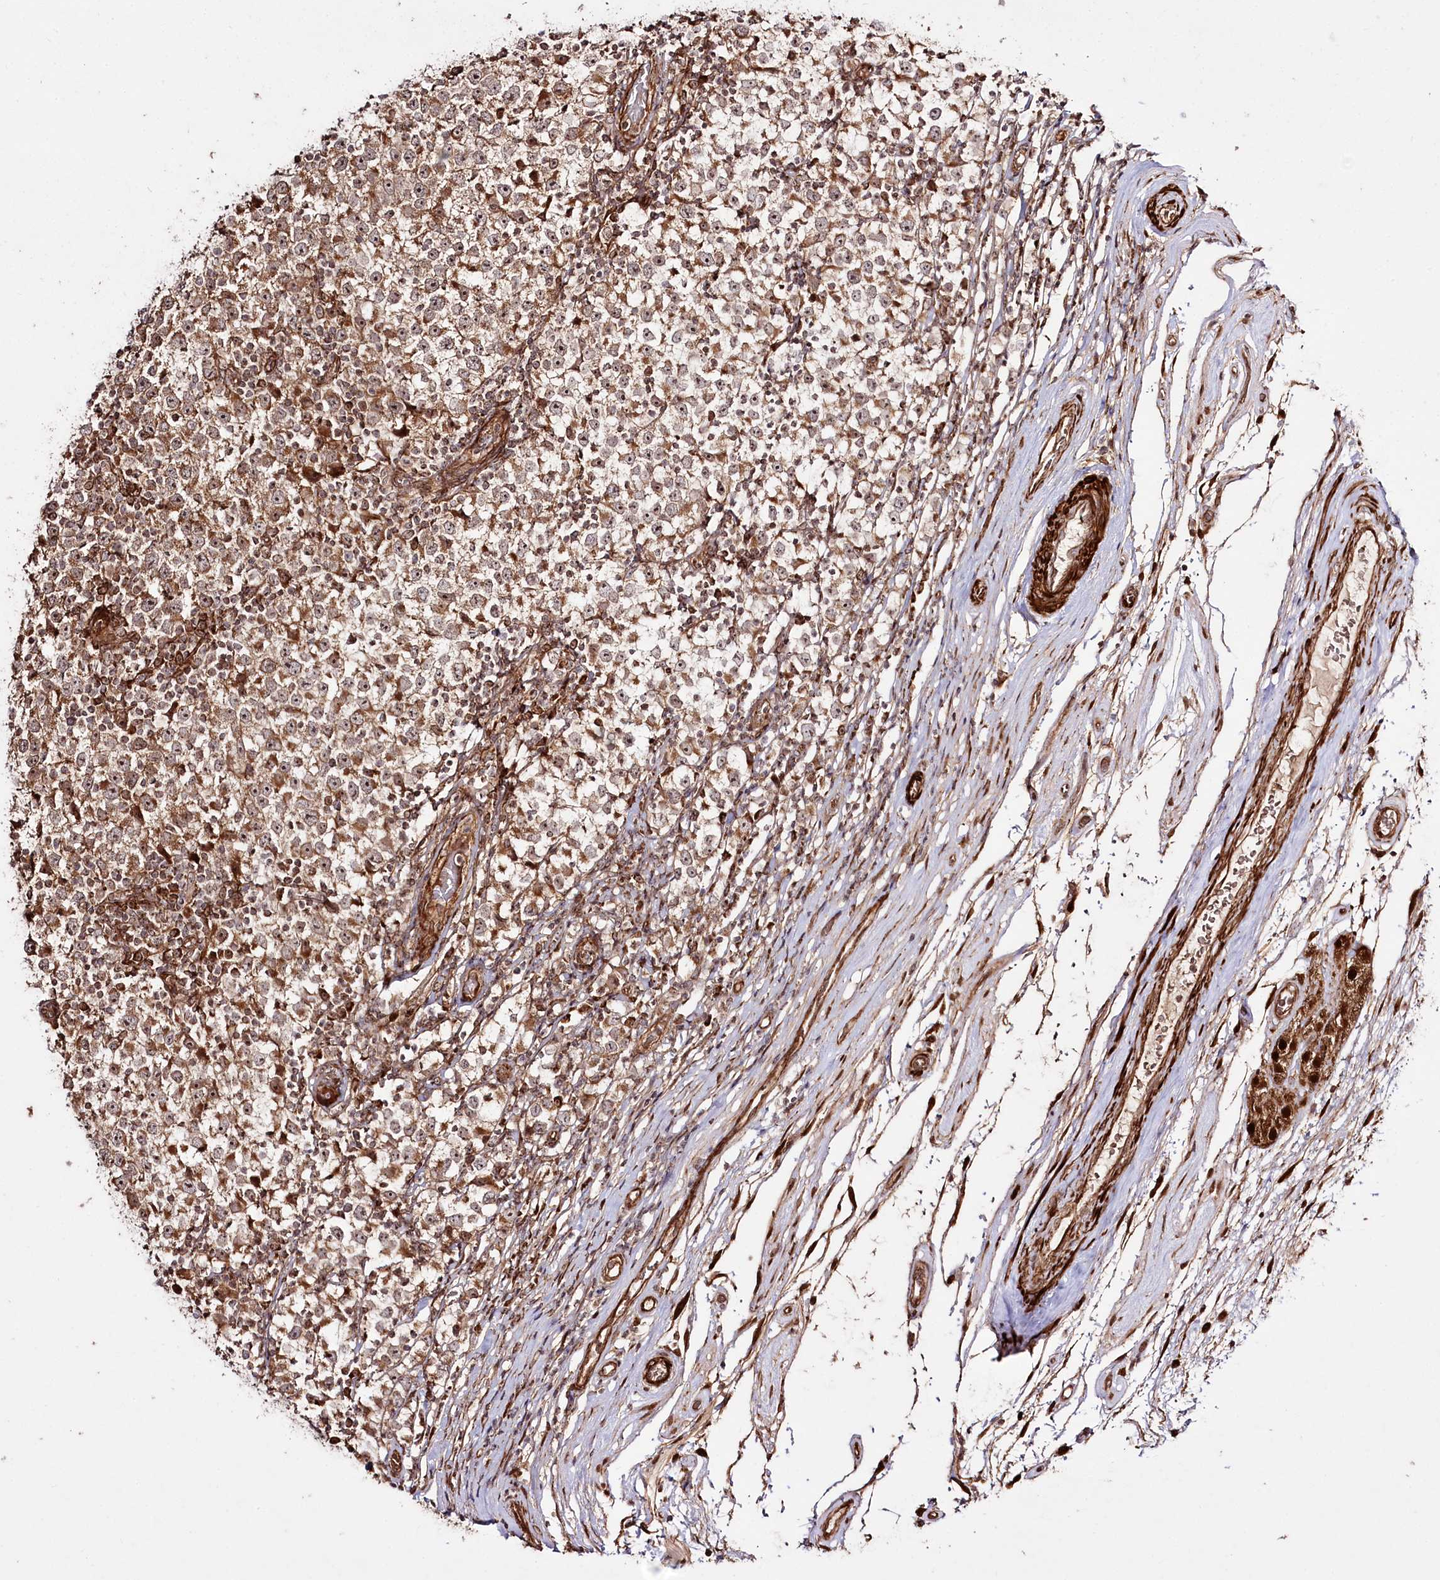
{"staining": {"intensity": "moderate", "quantity": ">75%", "location": "cytoplasmic/membranous"}, "tissue": "testis cancer", "cell_type": "Tumor cells", "image_type": "cancer", "snomed": [{"axis": "morphology", "description": "Seminoma, NOS"}, {"axis": "topography", "description": "Testis"}], "caption": "Tumor cells display medium levels of moderate cytoplasmic/membranous positivity in about >75% of cells in human testis seminoma. (DAB (3,3'-diaminobenzidine) IHC, brown staining for protein, blue staining for nuclei).", "gene": "REXO2", "patient": {"sex": "male", "age": 65}}